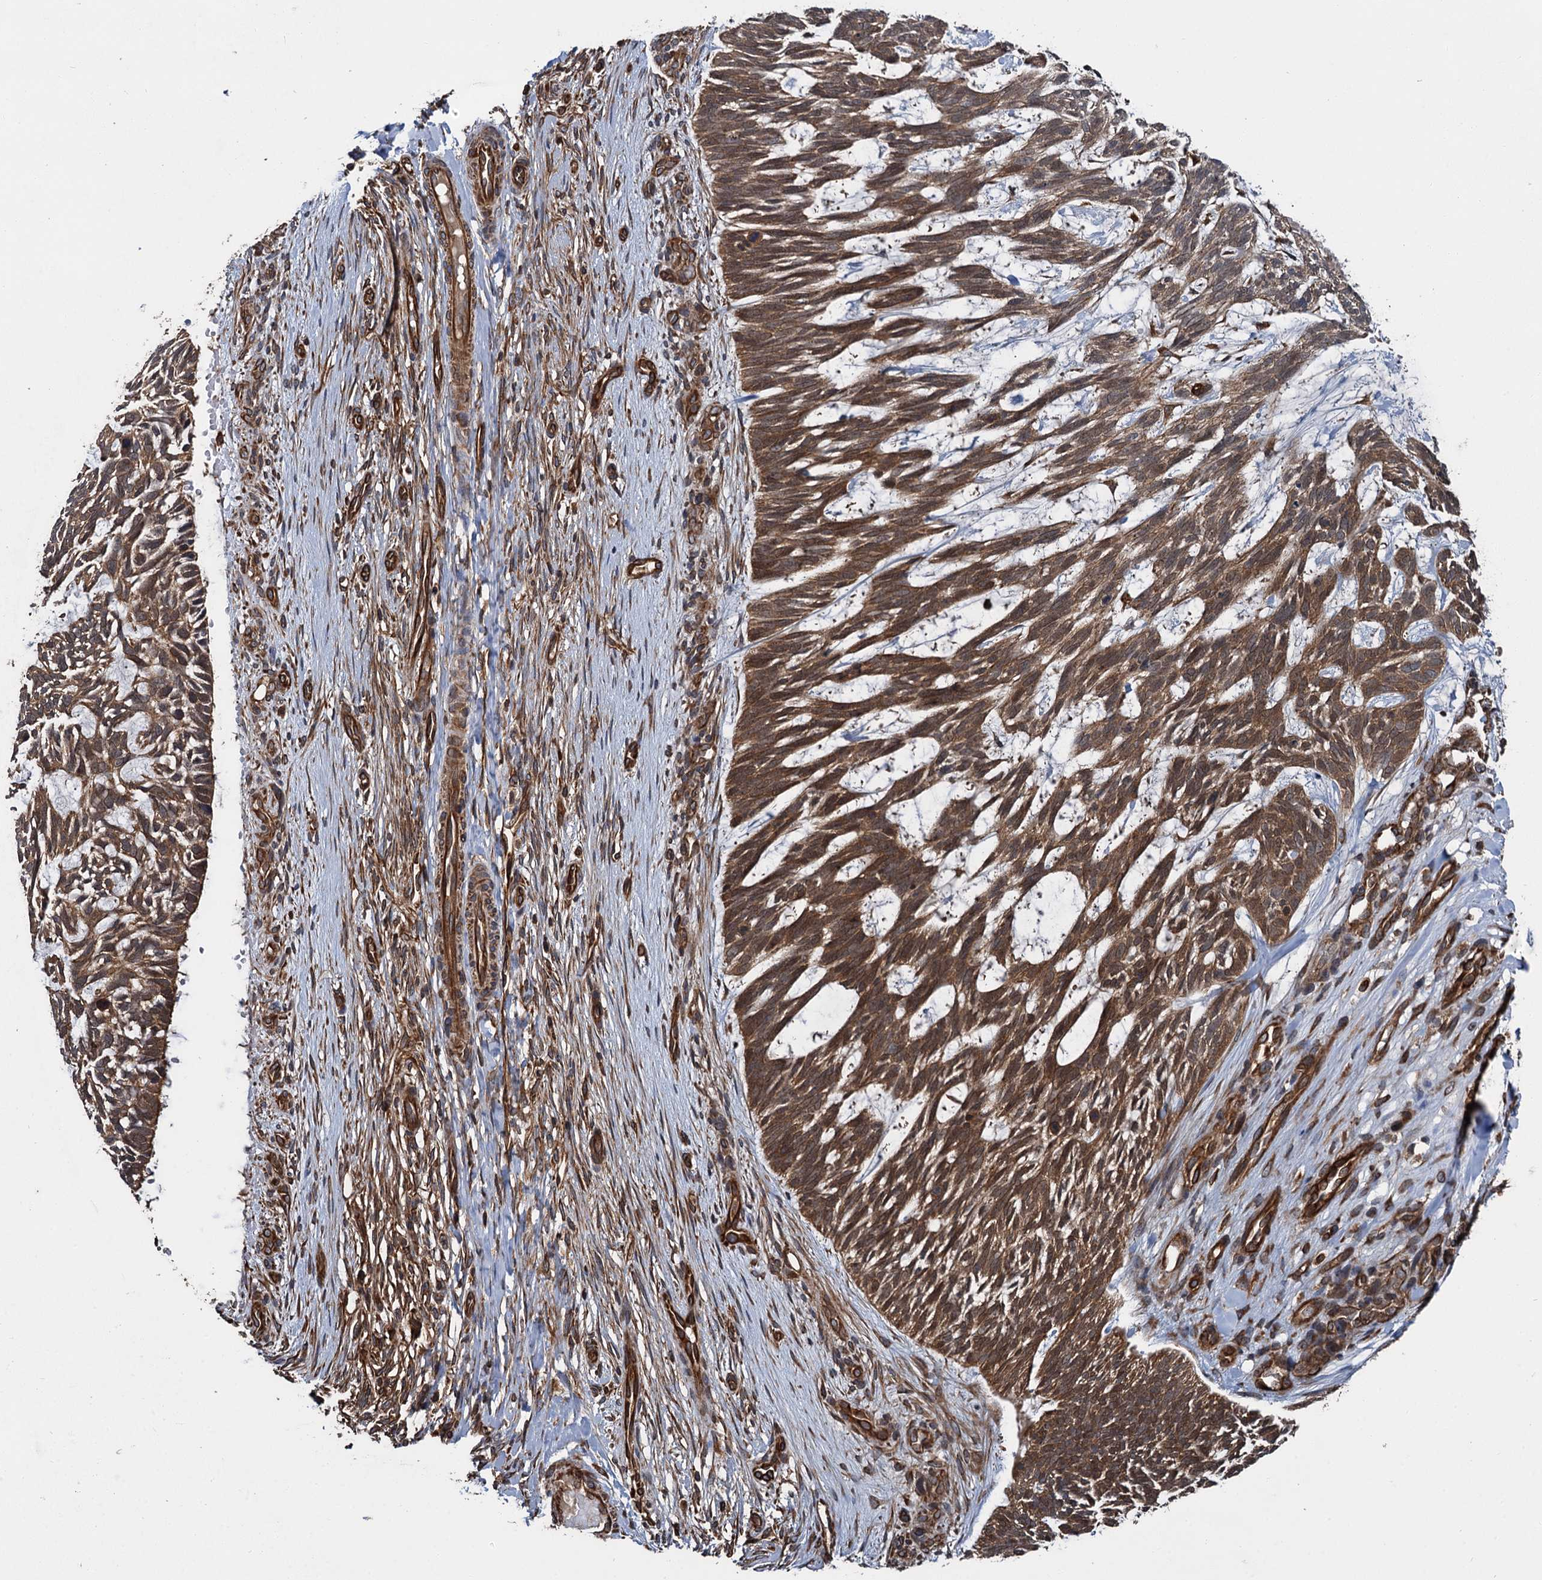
{"staining": {"intensity": "moderate", "quantity": ">75%", "location": "cytoplasmic/membranous"}, "tissue": "skin cancer", "cell_type": "Tumor cells", "image_type": "cancer", "snomed": [{"axis": "morphology", "description": "Basal cell carcinoma"}, {"axis": "topography", "description": "Skin"}], "caption": "Brown immunohistochemical staining in human skin cancer exhibits moderate cytoplasmic/membranous positivity in approximately >75% of tumor cells.", "gene": "ZFYVE19", "patient": {"sex": "male", "age": 88}}